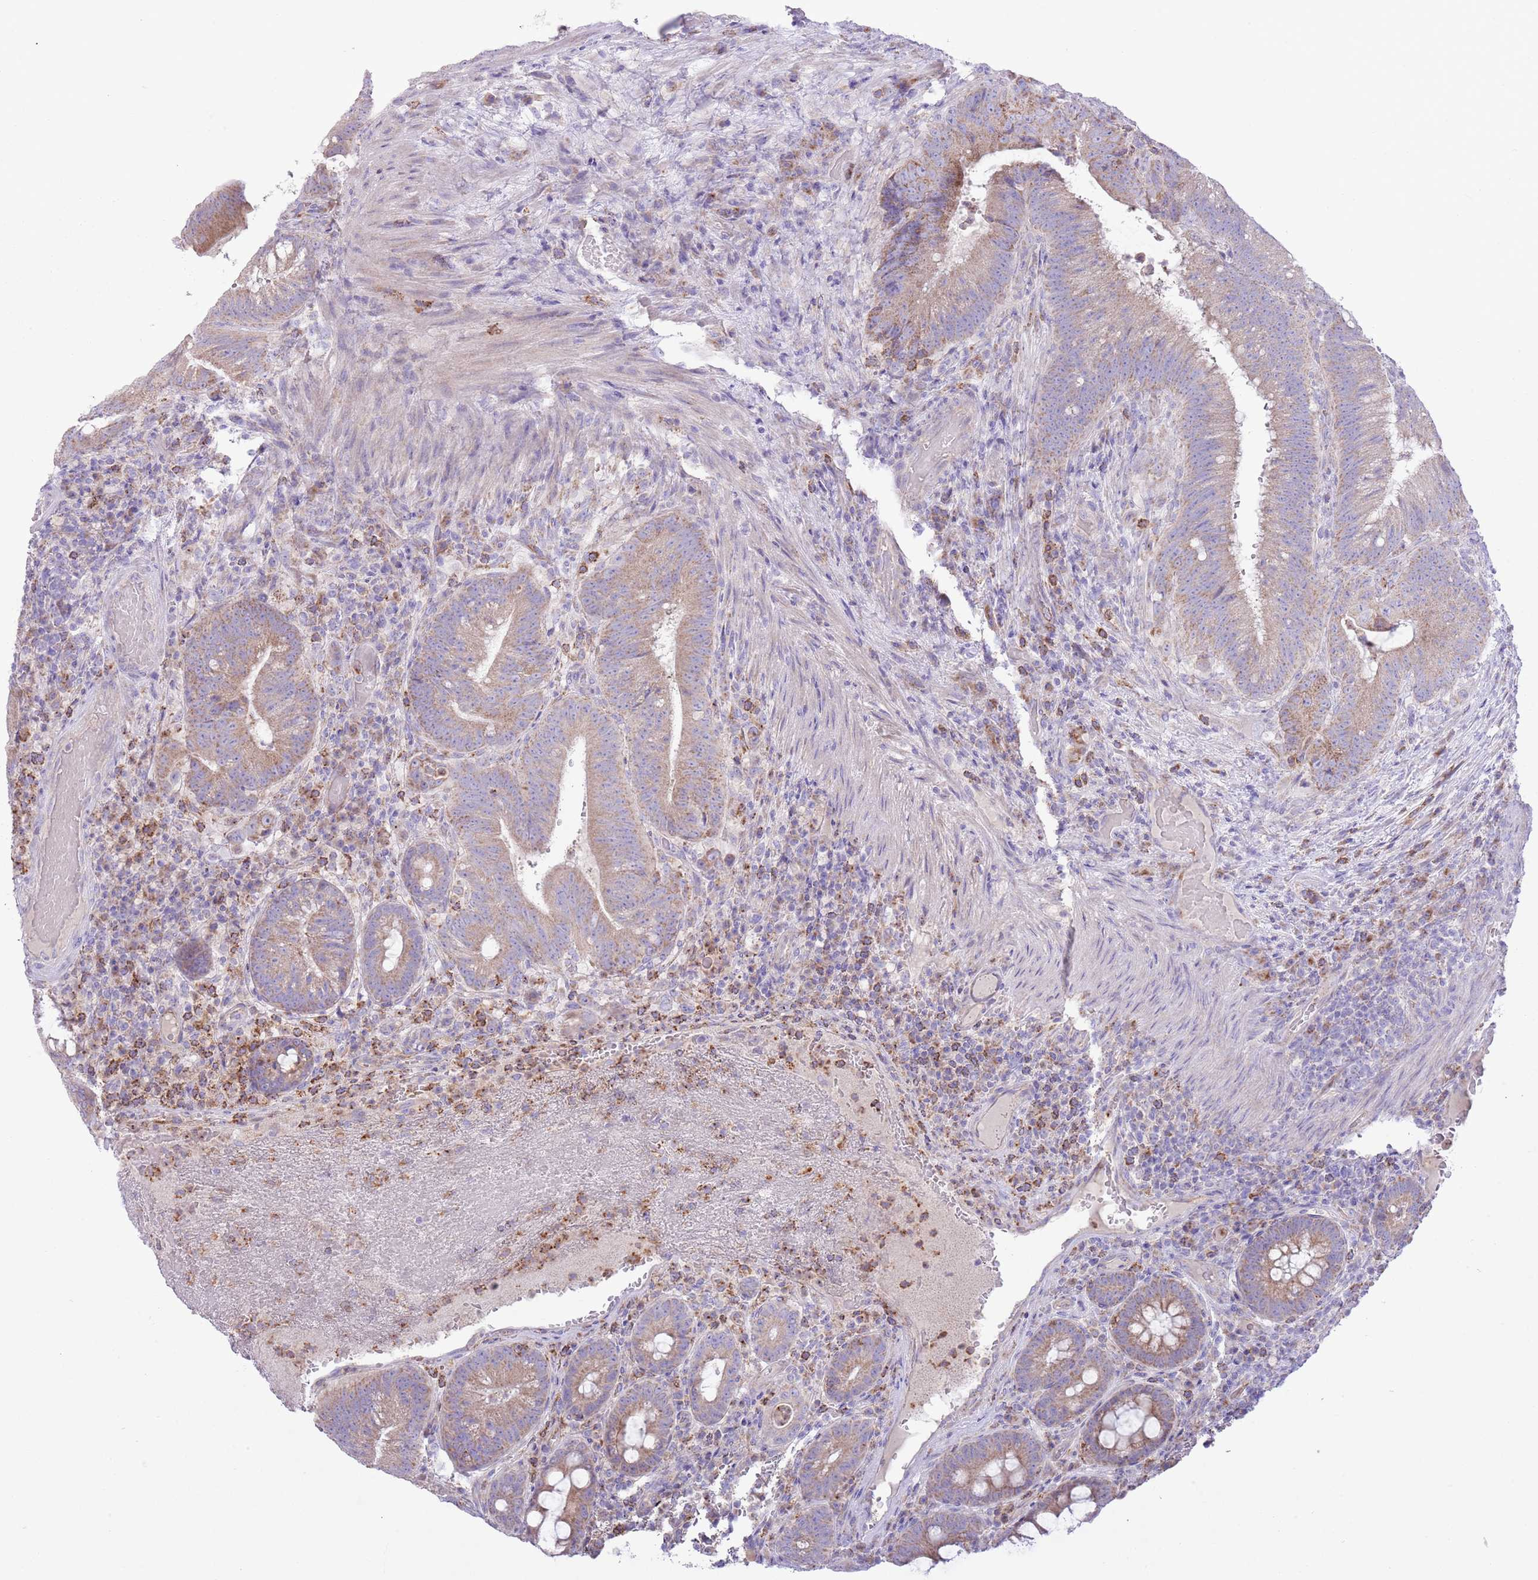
{"staining": {"intensity": "weak", "quantity": ">75%", "location": "cytoplasmic/membranous"}, "tissue": "colorectal cancer", "cell_type": "Tumor cells", "image_type": "cancer", "snomed": [{"axis": "morphology", "description": "Adenocarcinoma, NOS"}, {"axis": "topography", "description": "Colon"}], "caption": "A micrograph showing weak cytoplasmic/membranous staining in about >75% of tumor cells in adenocarcinoma (colorectal), as visualized by brown immunohistochemical staining.", "gene": "OAZ2", "patient": {"sex": "female", "age": 43}}